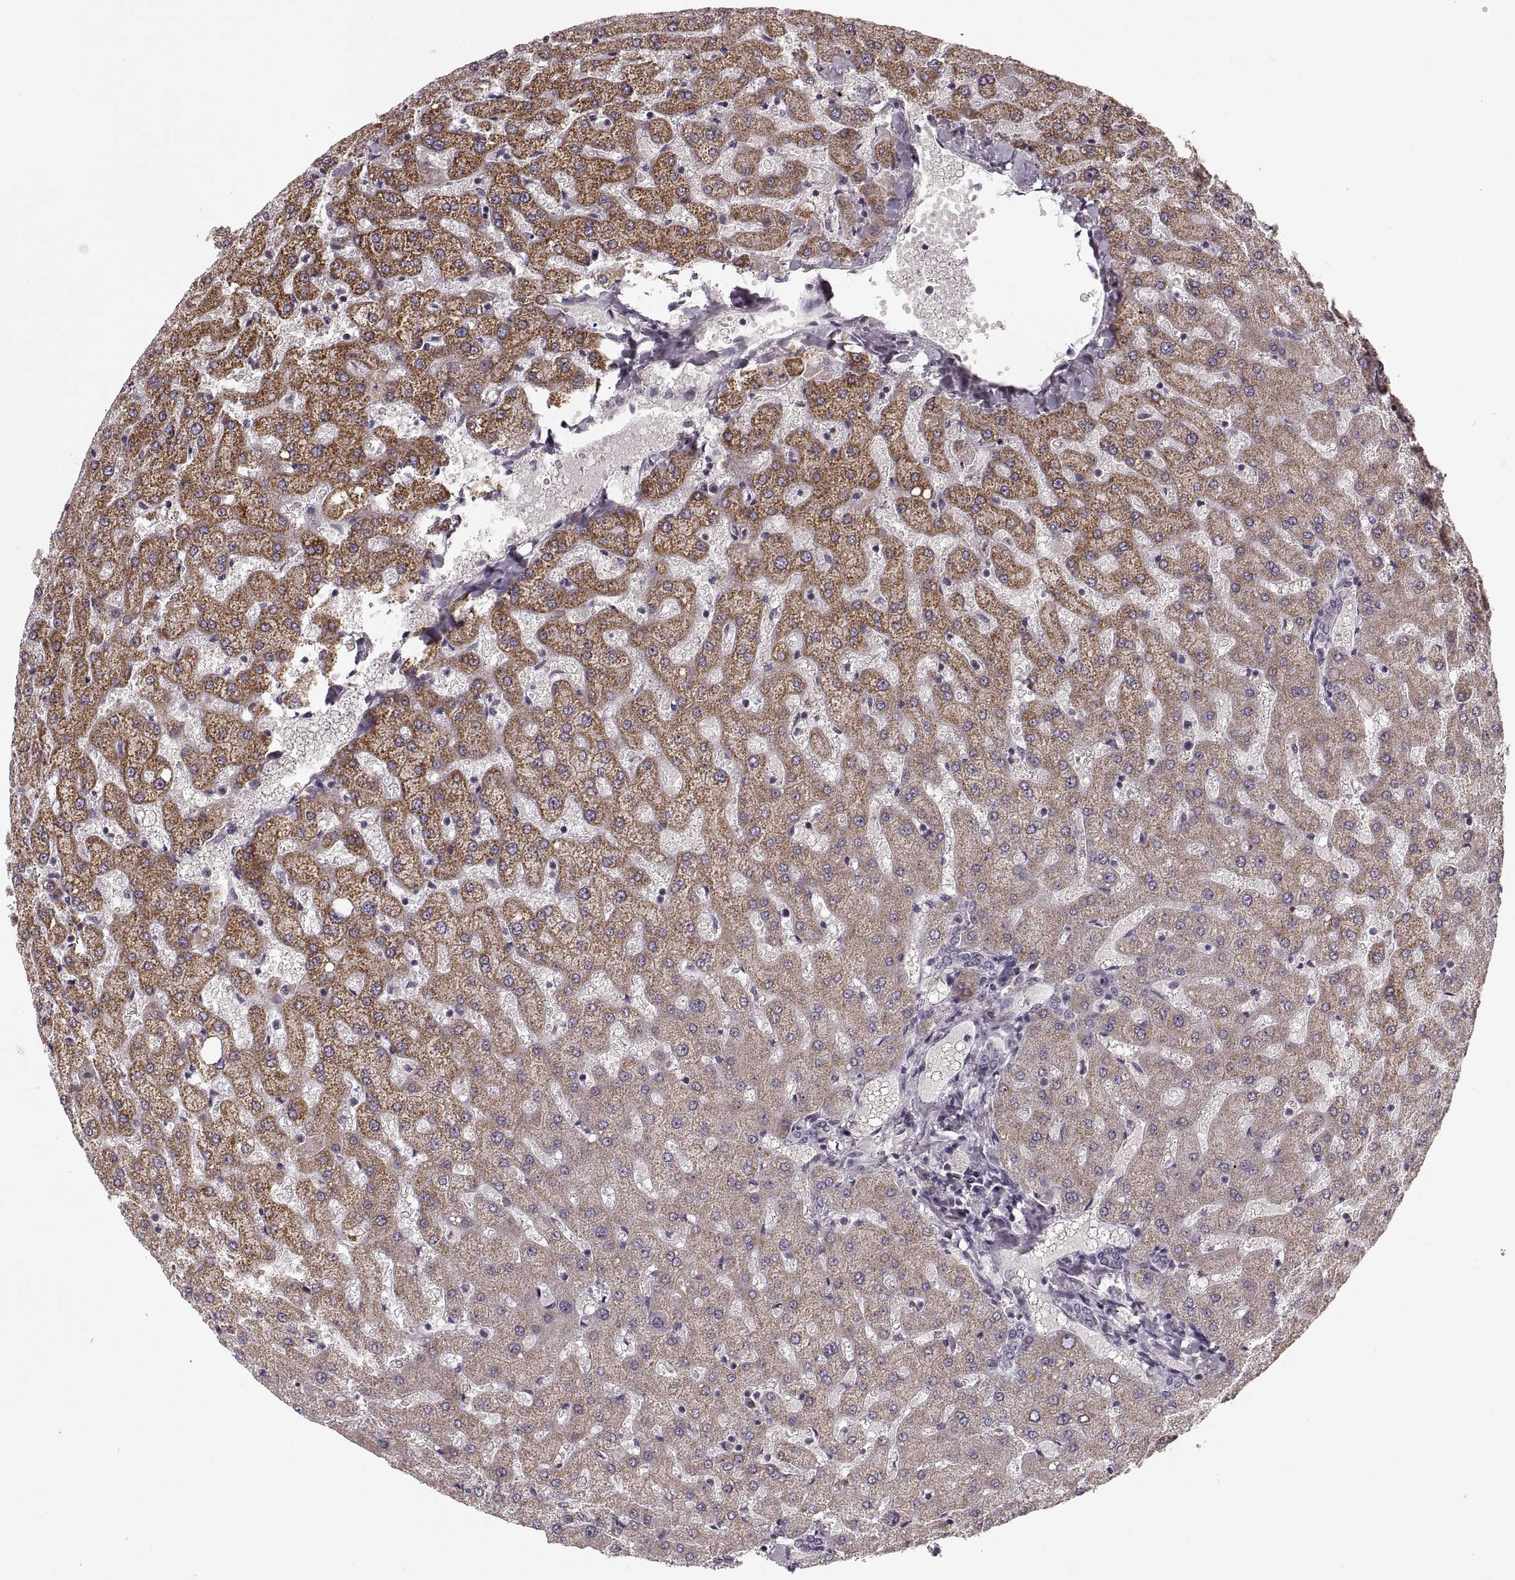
{"staining": {"intensity": "negative", "quantity": "none", "location": "none"}, "tissue": "liver", "cell_type": "Cholangiocytes", "image_type": "normal", "snomed": [{"axis": "morphology", "description": "Normal tissue, NOS"}, {"axis": "topography", "description": "Liver"}], "caption": "Immunohistochemistry (IHC) micrograph of benign liver: liver stained with DAB displays no significant protein positivity in cholangiocytes.", "gene": "ASIC3", "patient": {"sex": "female", "age": 50}}